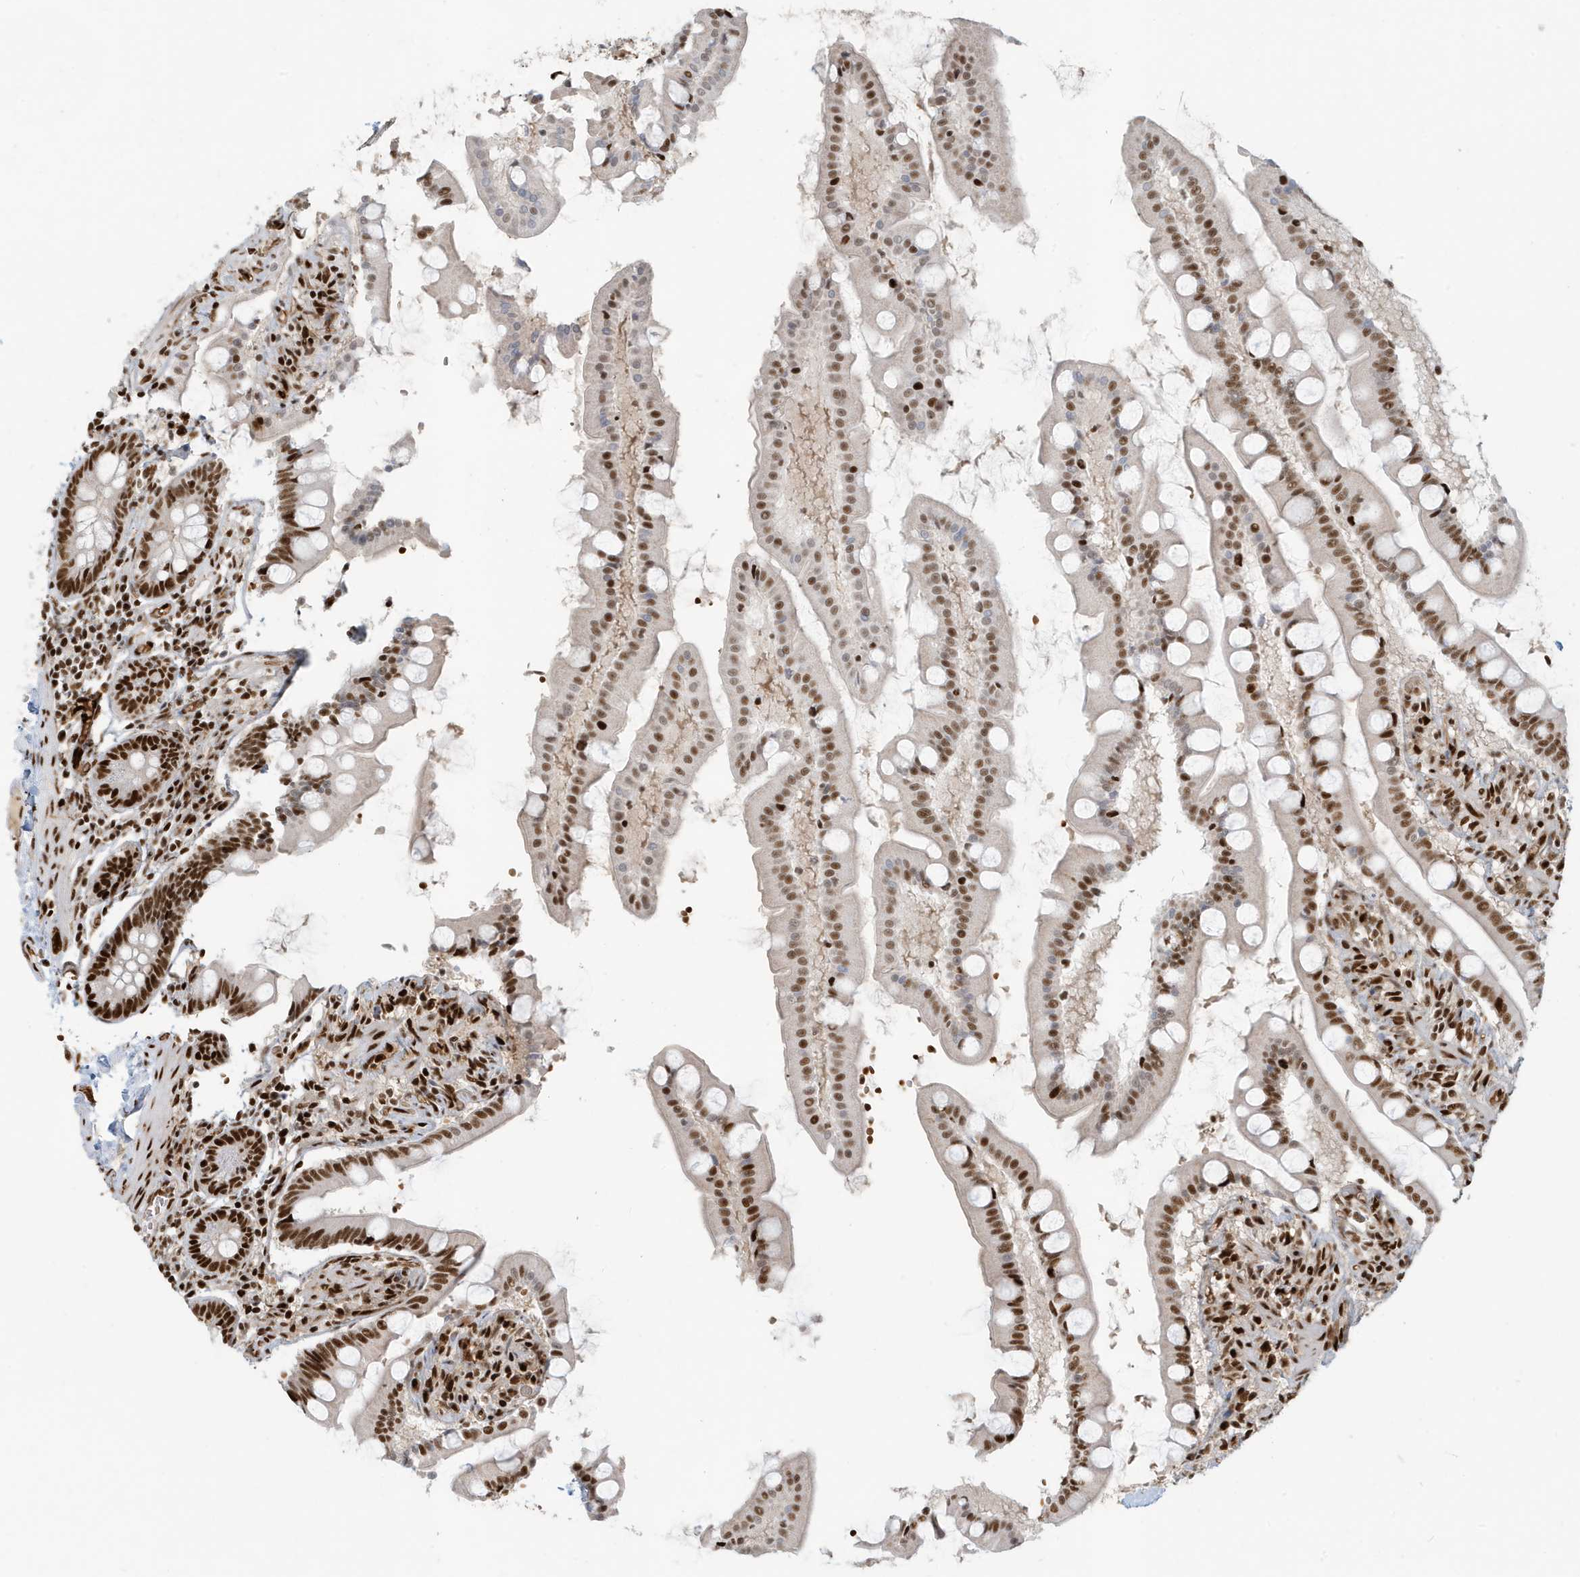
{"staining": {"intensity": "moderate", "quantity": ">75%", "location": "nuclear"}, "tissue": "small intestine", "cell_type": "Glandular cells", "image_type": "normal", "snomed": [{"axis": "morphology", "description": "Normal tissue, NOS"}, {"axis": "topography", "description": "Small intestine"}], "caption": "Protein staining reveals moderate nuclear expression in about >75% of glandular cells in unremarkable small intestine.", "gene": "CKS1B", "patient": {"sex": "male", "age": 41}}